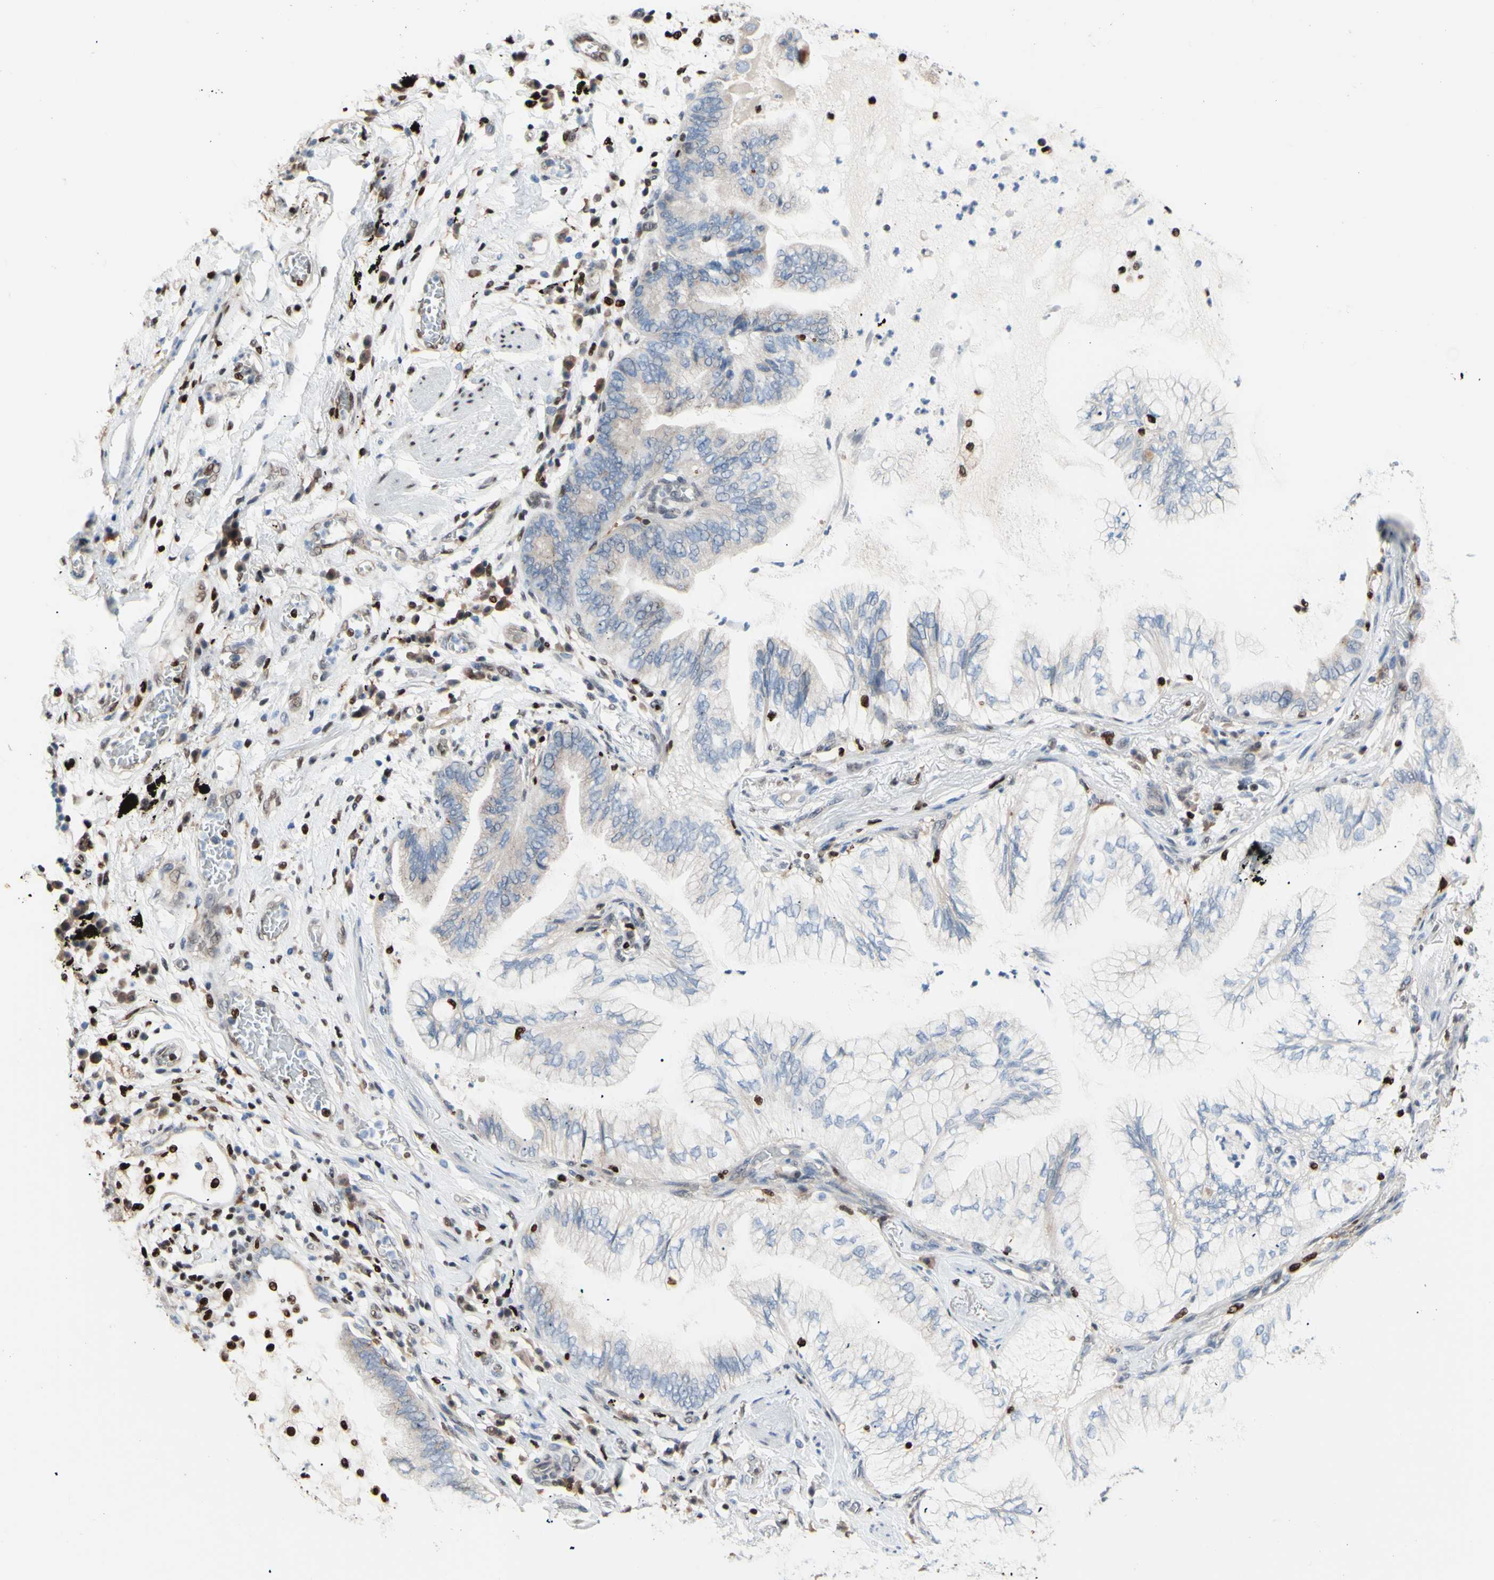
{"staining": {"intensity": "weak", "quantity": "<25%", "location": "cytoplasmic/membranous"}, "tissue": "lung cancer", "cell_type": "Tumor cells", "image_type": "cancer", "snomed": [{"axis": "morphology", "description": "Normal tissue, NOS"}, {"axis": "morphology", "description": "Adenocarcinoma, NOS"}, {"axis": "topography", "description": "Bronchus"}, {"axis": "topography", "description": "Lung"}], "caption": "A high-resolution histopathology image shows immunohistochemistry staining of lung cancer, which reveals no significant positivity in tumor cells.", "gene": "EED", "patient": {"sex": "female", "age": 70}}